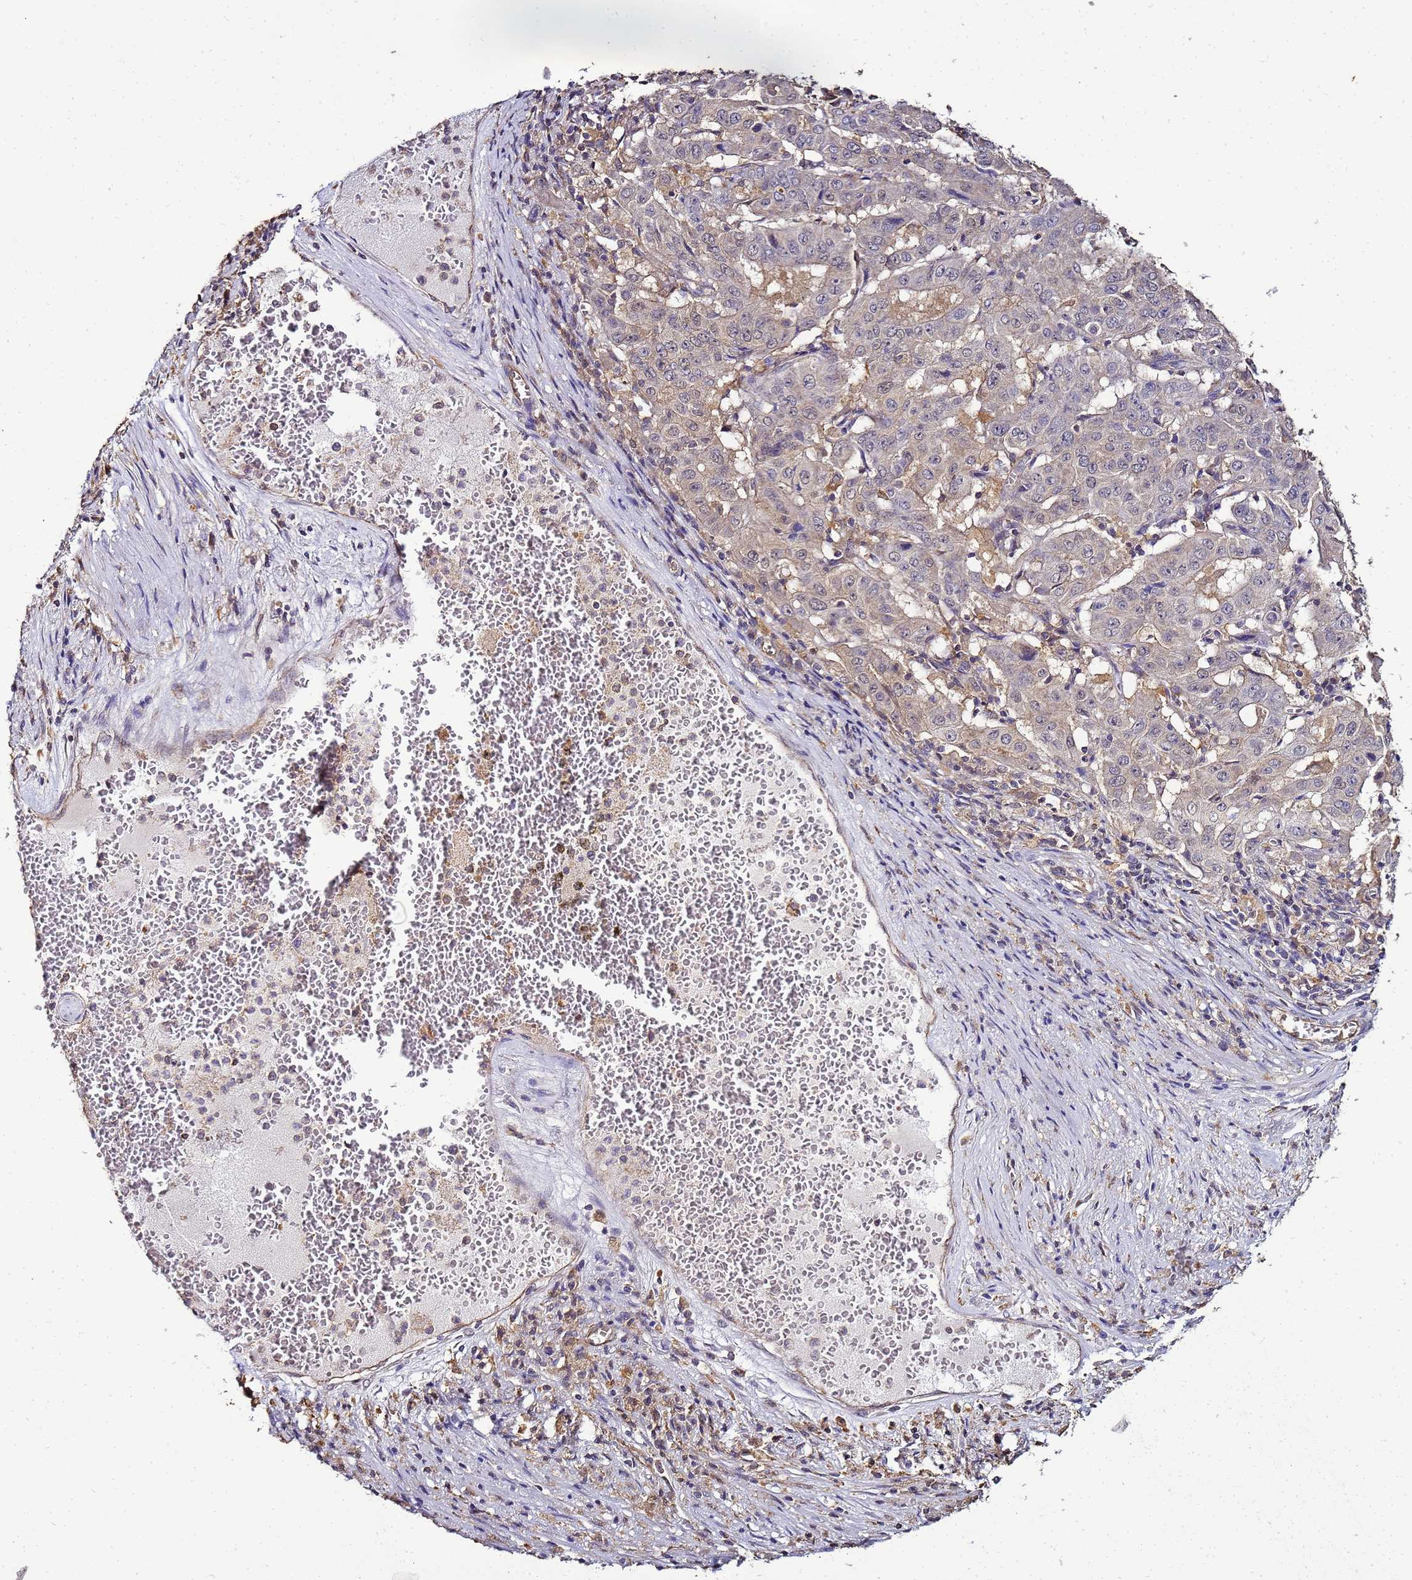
{"staining": {"intensity": "negative", "quantity": "none", "location": "none"}, "tissue": "pancreatic cancer", "cell_type": "Tumor cells", "image_type": "cancer", "snomed": [{"axis": "morphology", "description": "Adenocarcinoma, NOS"}, {"axis": "topography", "description": "Pancreas"}], "caption": "Tumor cells are negative for protein expression in human pancreatic adenocarcinoma.", "gene": "ENOPH1", "patient": {"sex": "male", "age": 63}}